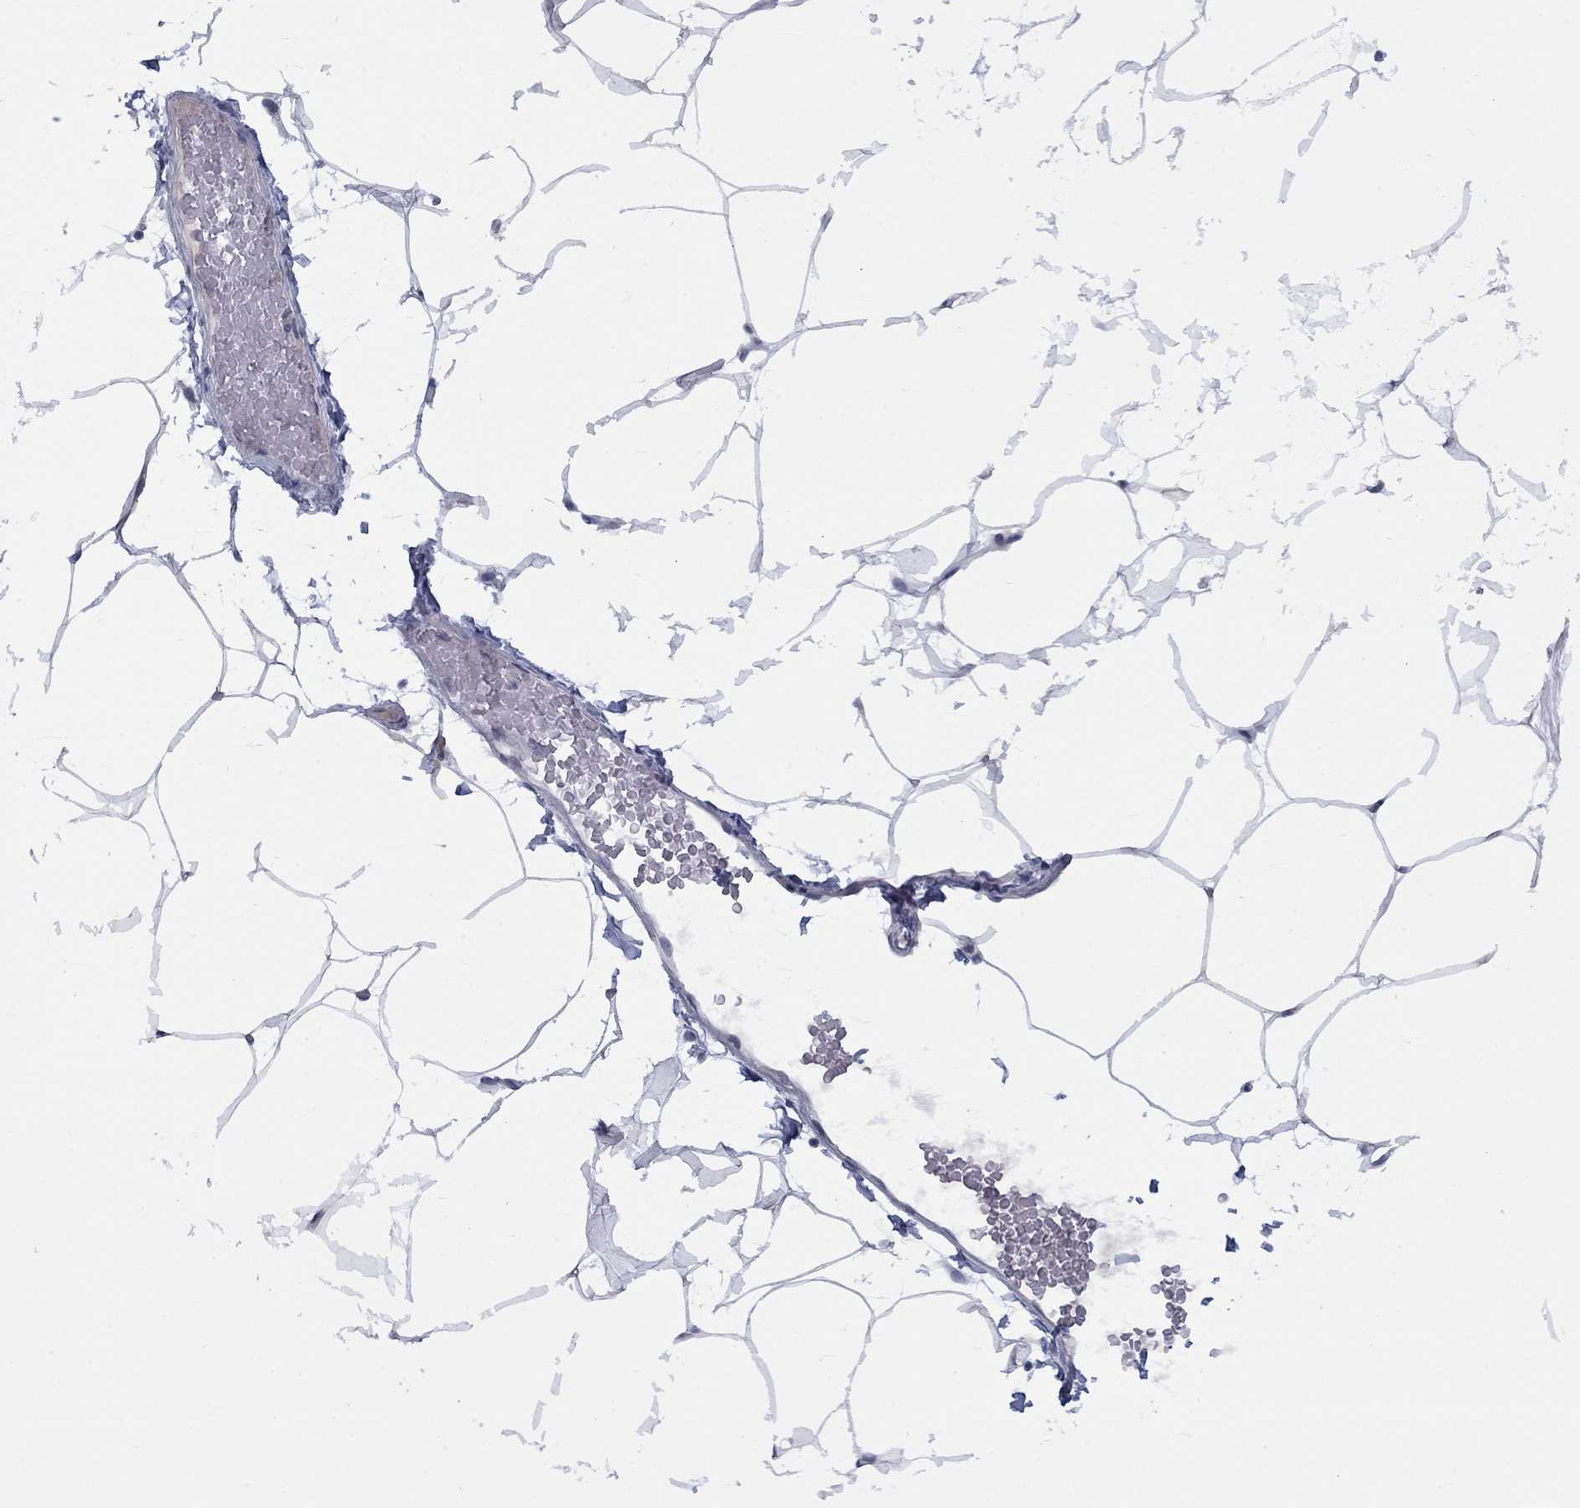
{"staining": {"intensity": "negative", "quantity": "none", "location": "none"}, "tissue": "breast", "cell_type": "Adipocytes", "image_type": "normal", "snomed": [{"axis": "morphology", "description": "Normal tissue, NOS"}, {"axis": "topography", "description": "Breast"}], "caption": "IHC of normal human breast demonstrates no positivity in adipocytes.", "gene": "KCNJ16", "patient": {"sex": "female", "age": 32}}